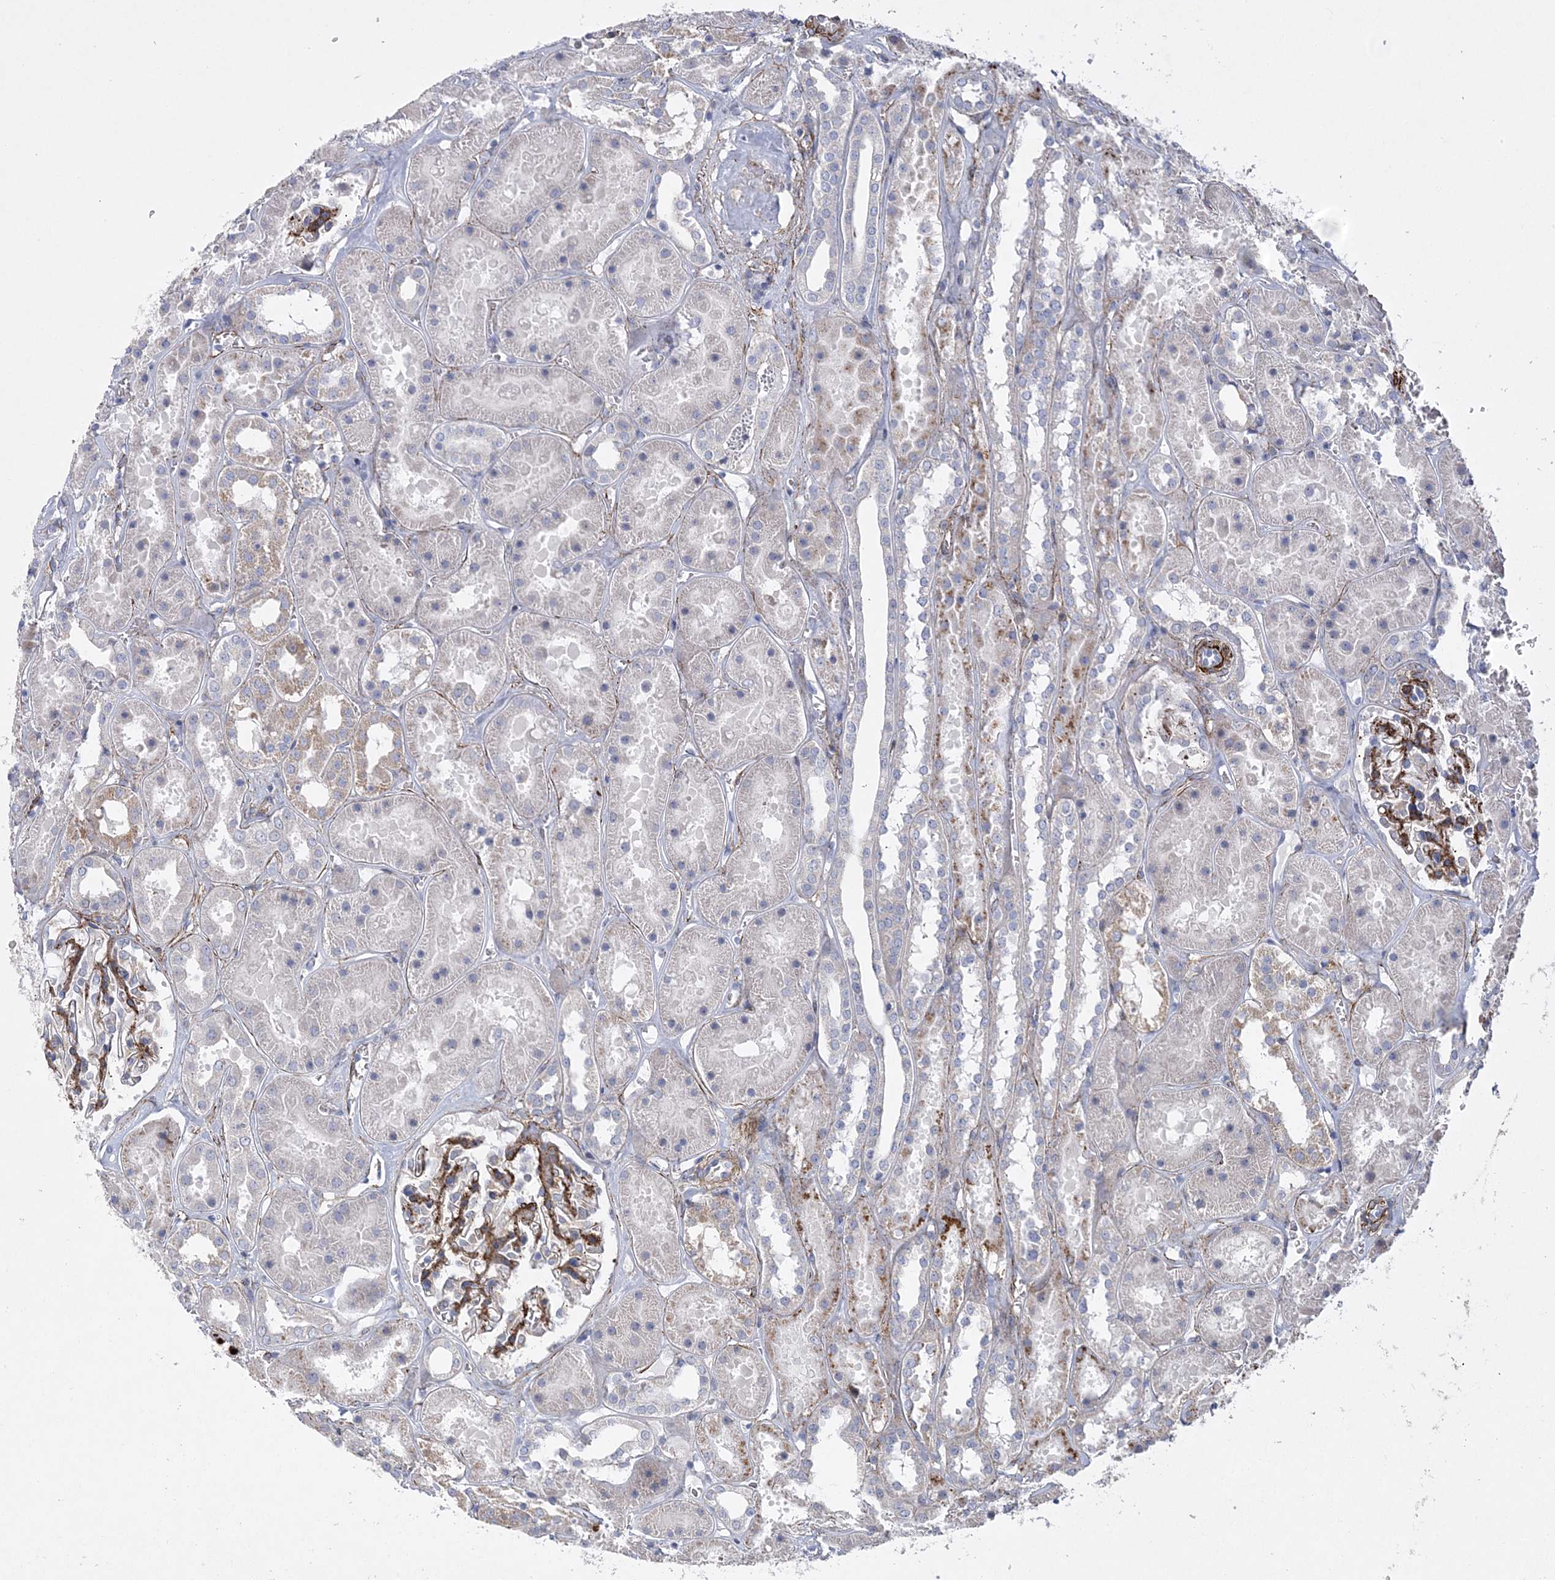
{"staining": {"intensity": "moderate", "quantity": "<25%", "location": "cytoplasmic/membranous"}, "tissue": "kidney", "cell_type": "Cells in glomeruli", "image_type": "normal", "snomed": [{"axis": "morphology", "description": "Normal tissue, NOS"}, {"axis": "topography", "description": "Kidney"}], "caption": "A micrograph showing moderate cytoplasmic/membranous expression in approximately <25% of cells in glomeruli in unremarkable kidney, as visualized by brown immunohistochemical staining.", "gene": "ARSJ", "patient": {"sex": "female", "age": 41}}